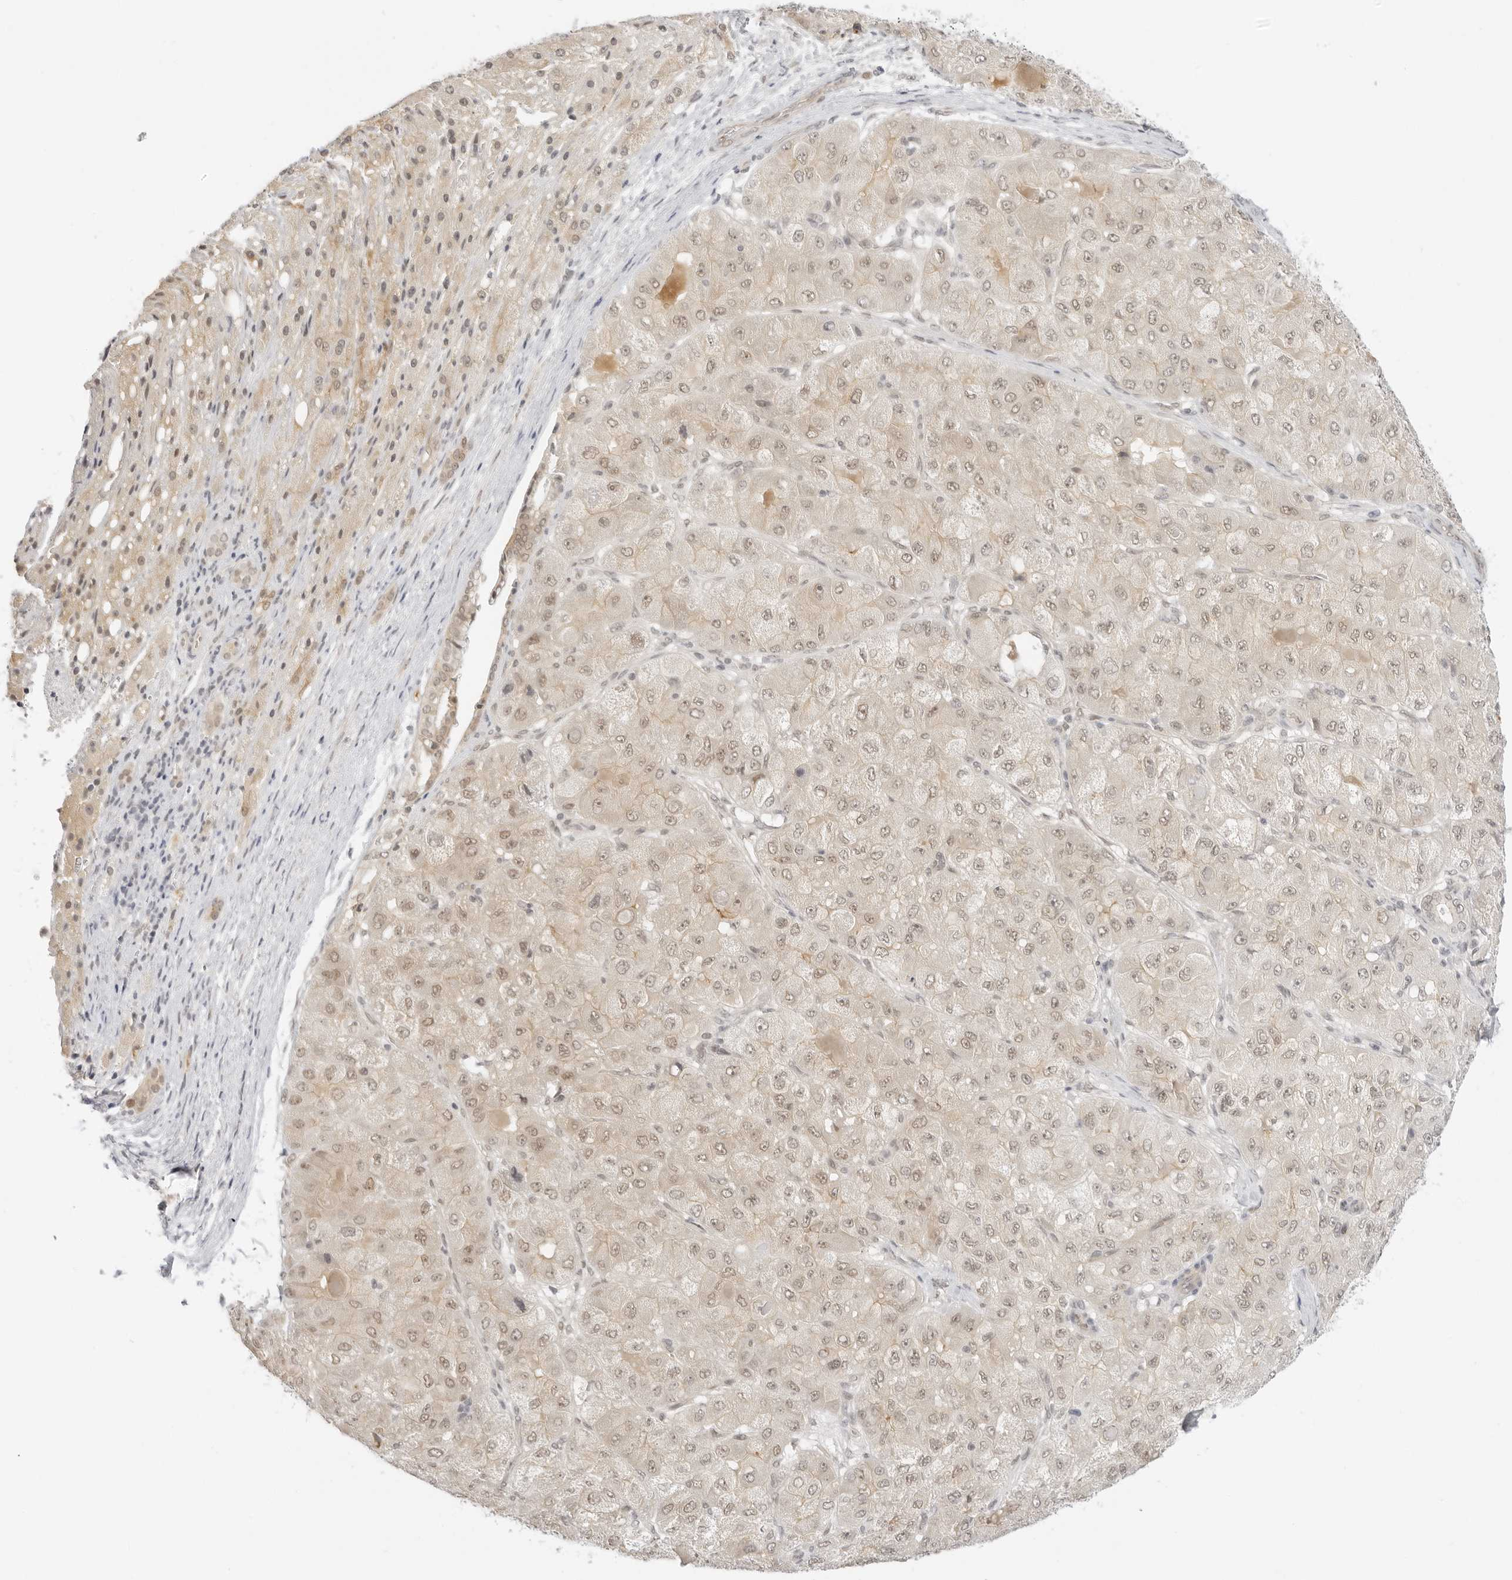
{"staining": {"intensity": "weak", "quantity": "25%-75%", "location": "cytoplasmic/membranous,nuclear"}, "tissue": "liver cancer", "cell_type": "Tumor cells", "image_type": "cancer", "snomed": [{"axis": "morphology", "description": "Carcinoma, Hepatocellular, NOS"}, {"axis": "topography", "description": "Liver"}], "caption": "Tumor cells exhibit low levels of weak cytoplasmic/membranous and nuclear expression in about 25%-75% of cells in human hepatocellular carcinoma (liver).", "gene": "MED18", "patient": {"sex": "male", "age": 80}}